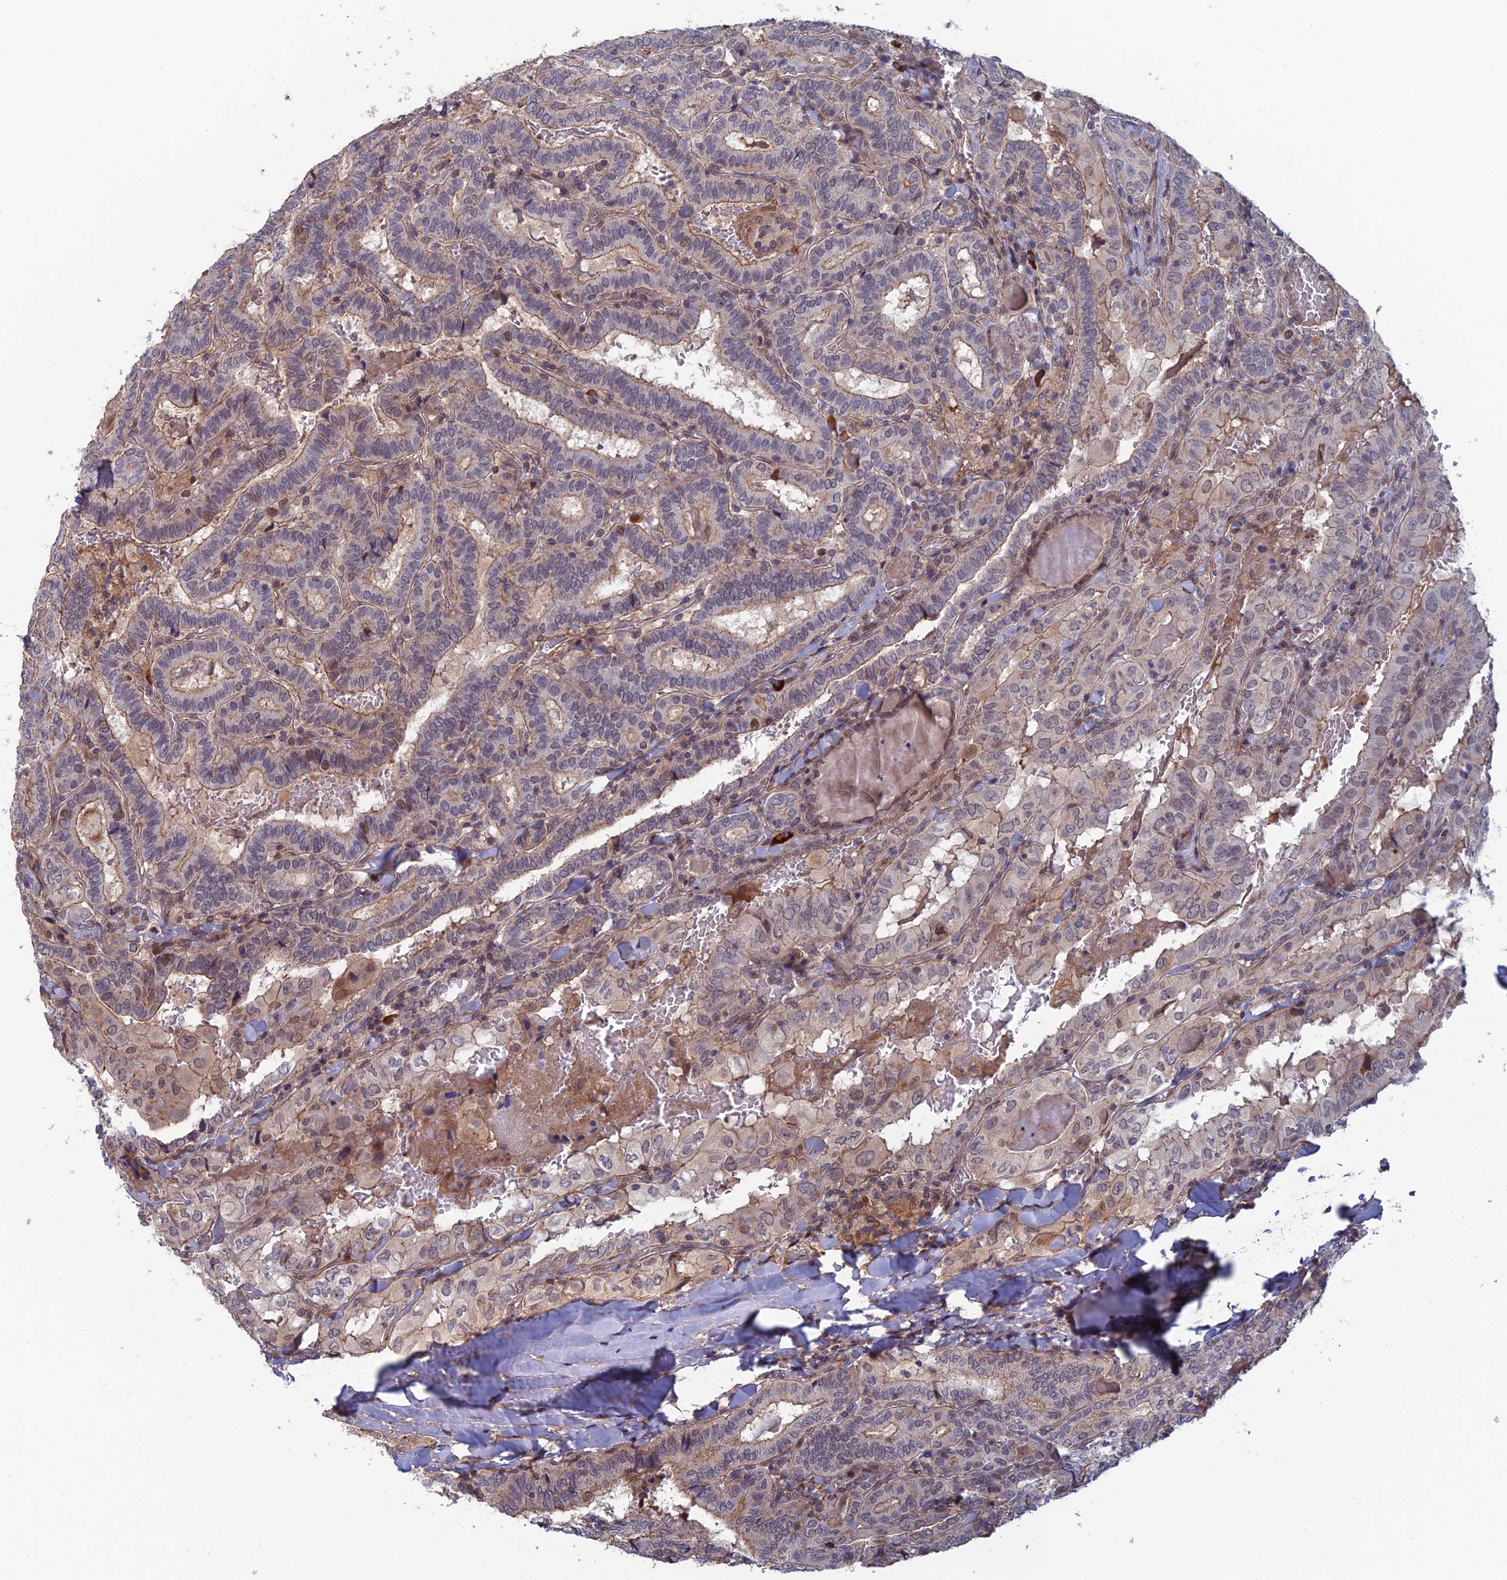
{"staining": {"intensity": "moderate", "quantity": "<25%", "location": "cytoplasmic/membranous,nuclear"}, "tissue": "thyroid cancer", "cell_type": "Tumor cells", "image_type": "cancer", "snomed": [{"axis": "morphology", "description": "Papillary adenocarcinoma, NOS"}, {"axis": "topography", "description": "Thyroid gland"}], "caption": "Tumor cells display moderate cytoplasmic/membranous and nuclear positivity in about <25% of cells in thyroid cancer.", "gene": "CCDC183", "patient": {"sex": "female", "age": 72}}